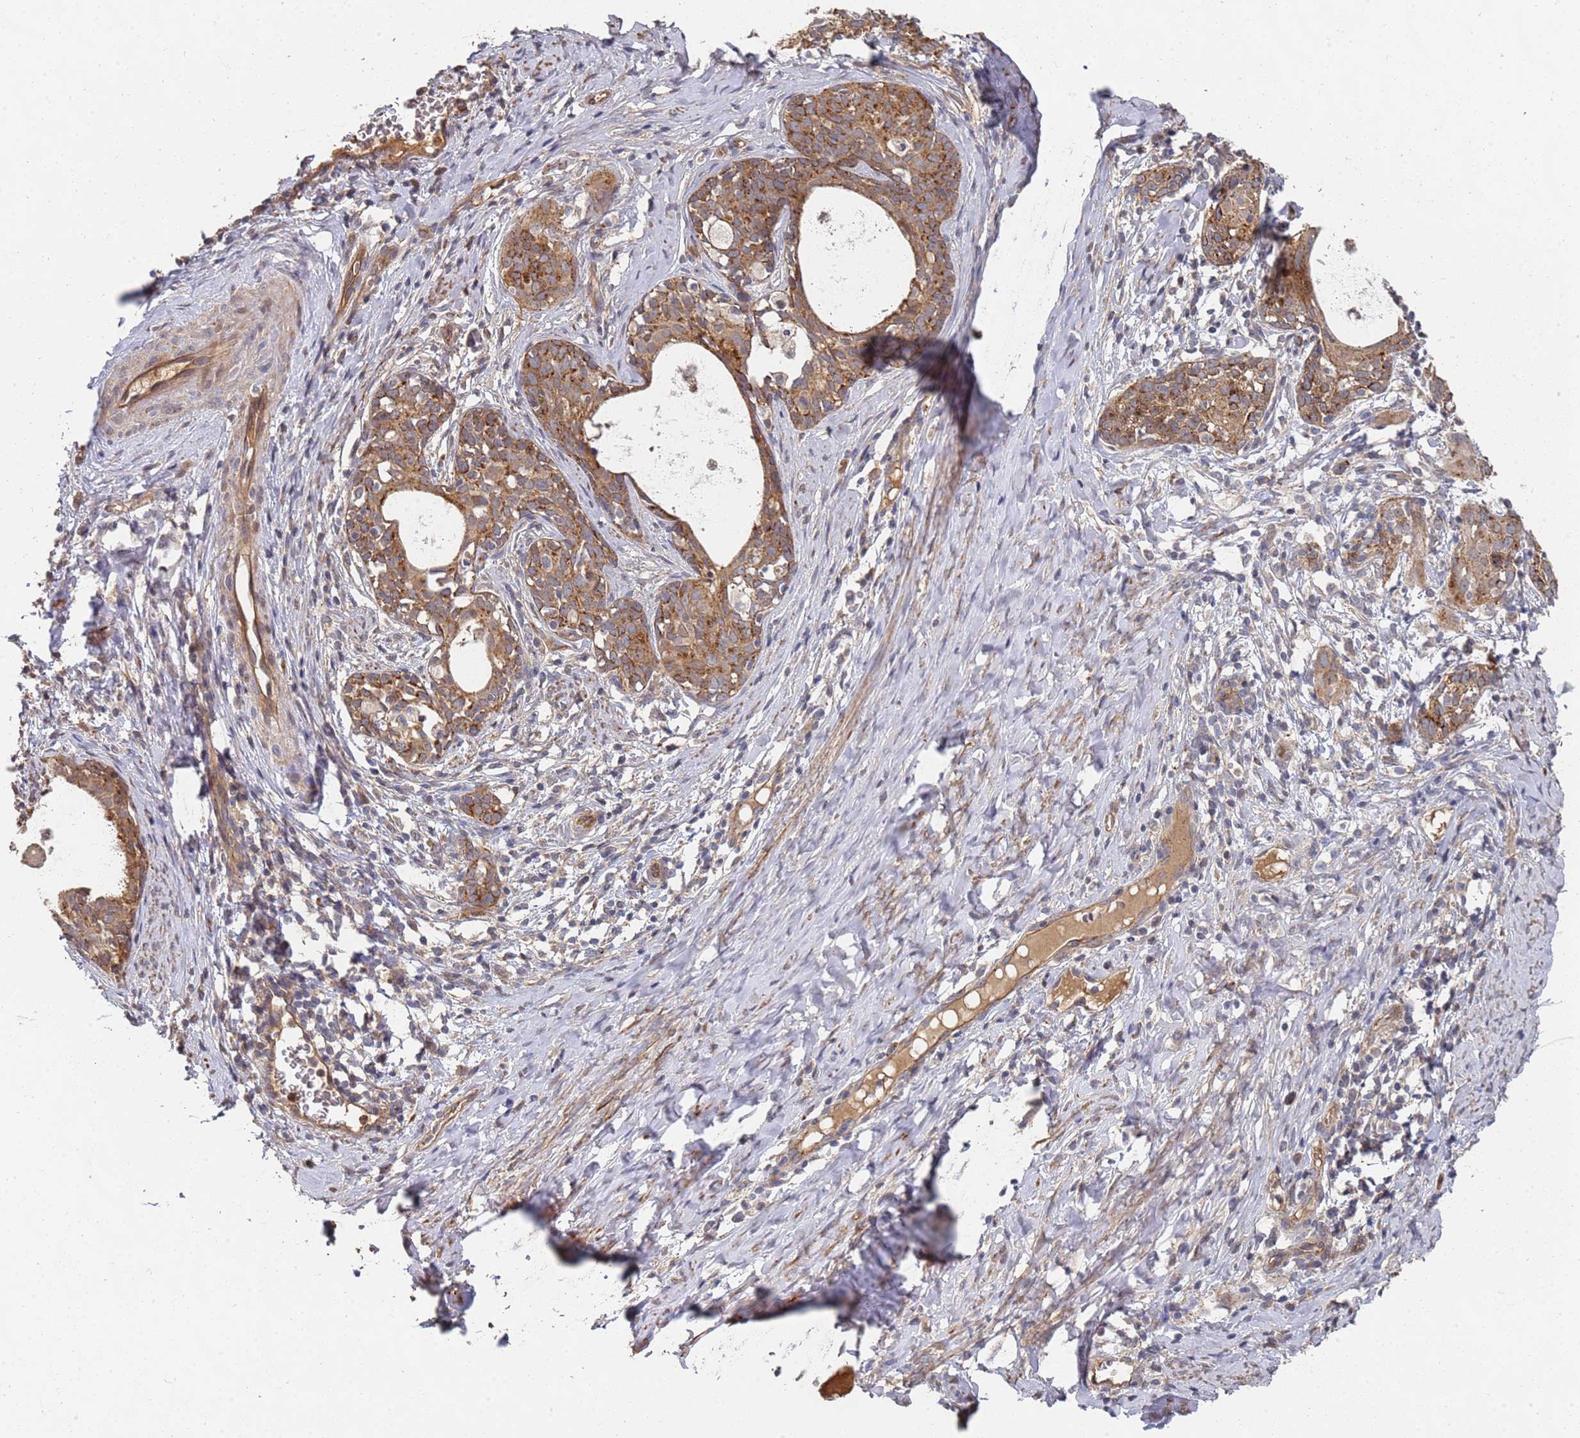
{"staining": {"intensity": "moderate", "quantity": ">75%", "location": "cytoplasmic/membranous"}, "tissue": "cervical cancer", "cell_type": "Tumor cells", "image_type": "cancer", "snomed": [{"axis": "morphology", "description": "Squamous cell carcinoma, NOS"}, {"axis": "topography", "description": "Cervix"}], "caption": "Immunohistochemistry (IHC) staining of squamous cell carcinoma (cervical), which demonstrates medium levels of moderate cytoplasmic/membranous staining in approximately >75% of tumor cells indicating moderate cytoplasmic/membranous protein staining. The staining was performed using DAB (3,3'-diaminobenzidine) (brown) for protein detection and nuclei were counterstained in hematoxylin (blue).", "gene": "ABCB6", "patient": {"sex": "female", "age": 52}}